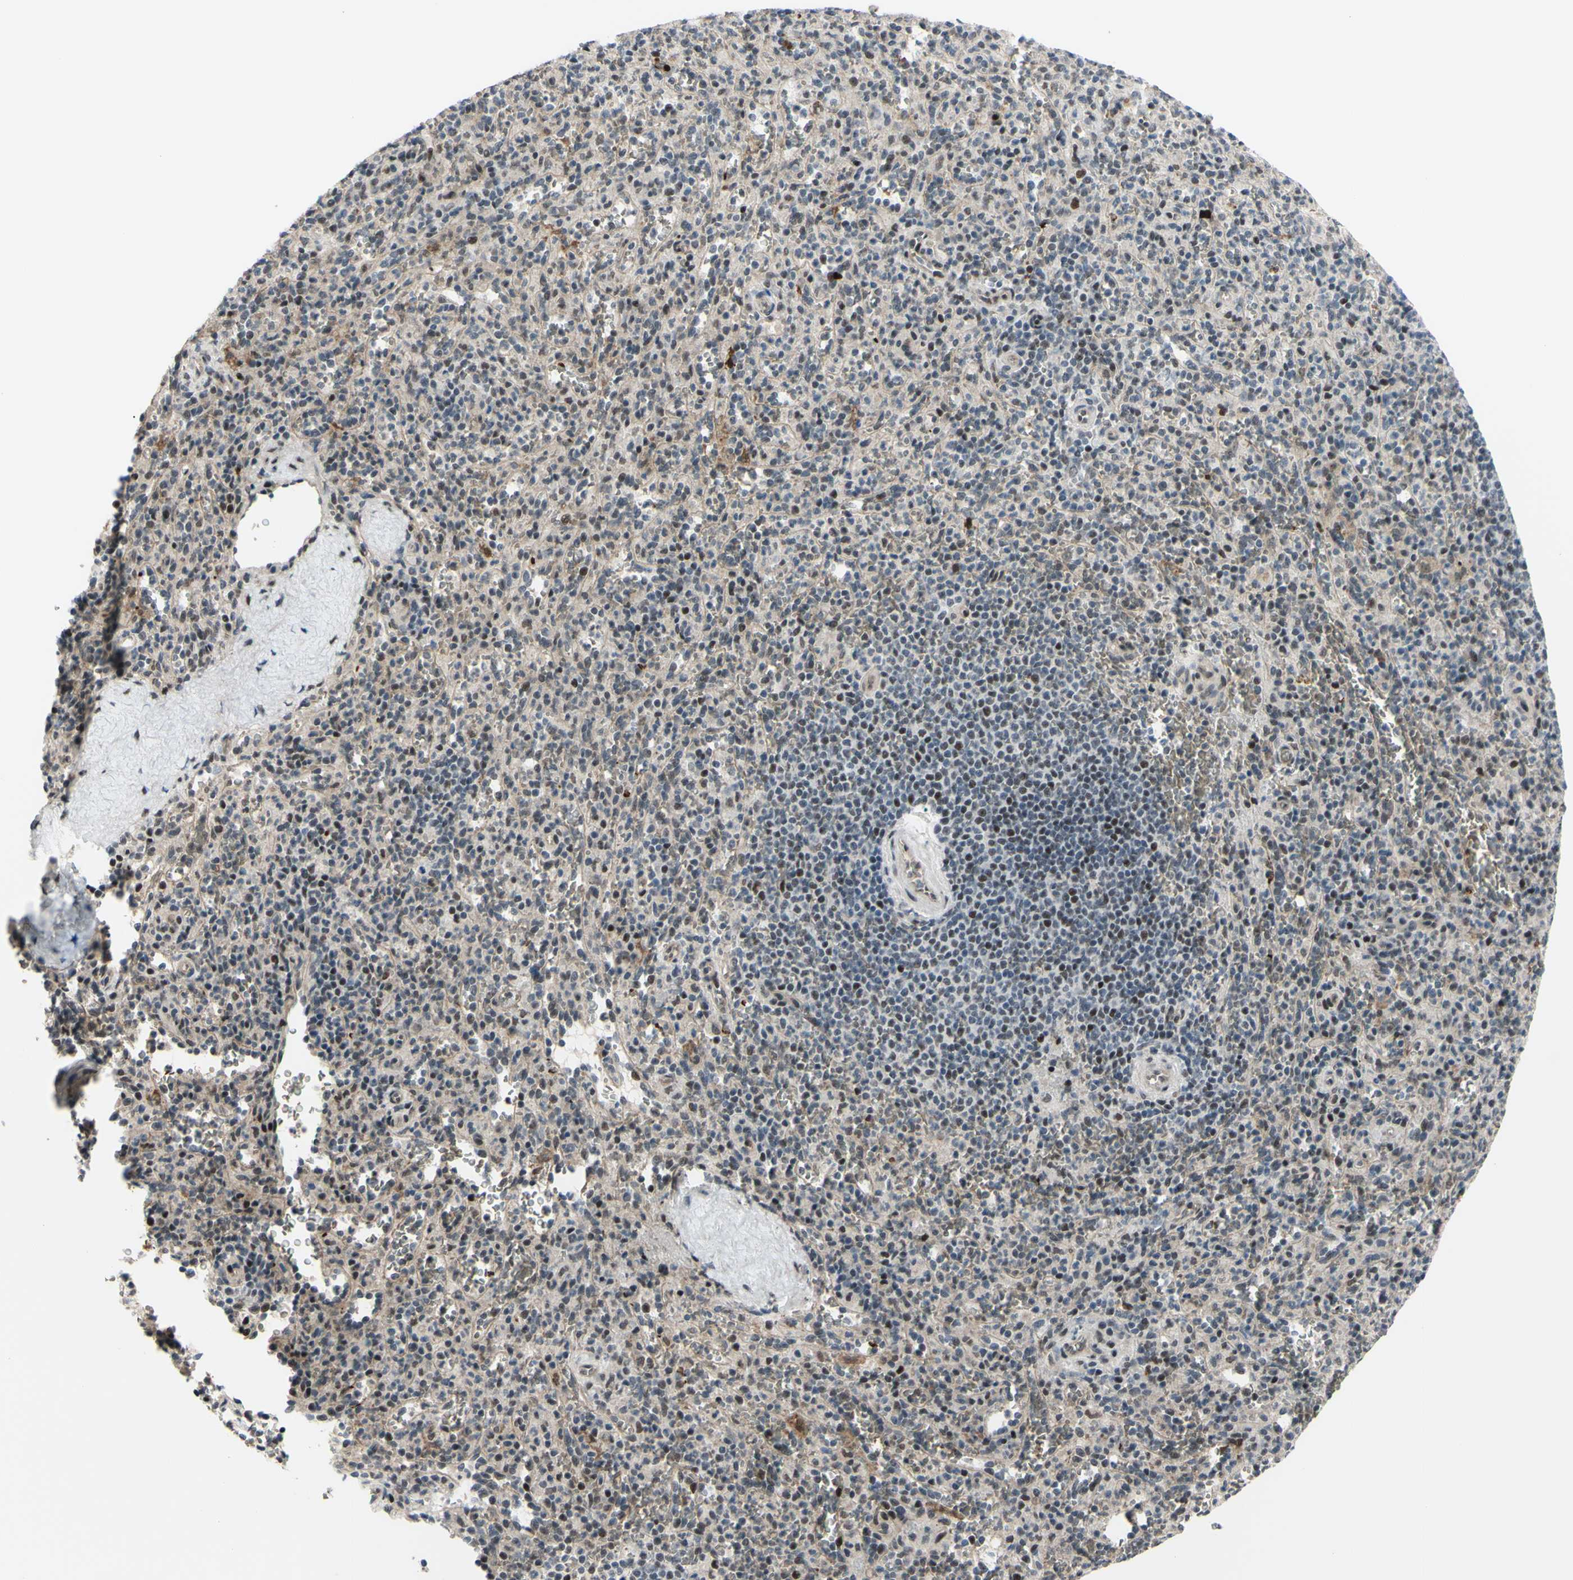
{"staining": {"intensity": "strong", "quantity": "25%-75%", "location": "cytoplasmic/membranous,nuclear"}, "tissue": "spleen", "cell_type": "Cells in red pulp", "image_type": "normal", "snomed": [{"axis": "morphology", "description": "Normal tissue, NOS"}, {"axis": "topography", "description": "Spleen"}], "caption": "Immunohistochemistry of normal spleen shows high levels of strong cytoplasmic/membranous,nuclear expression in about 25%-75% of cells in red pulp. The protein of interest is shown in brown color, while the nuclei are stained blue.", "gene": "THAP12", "patient": {"sex": "male", "age": 36}}